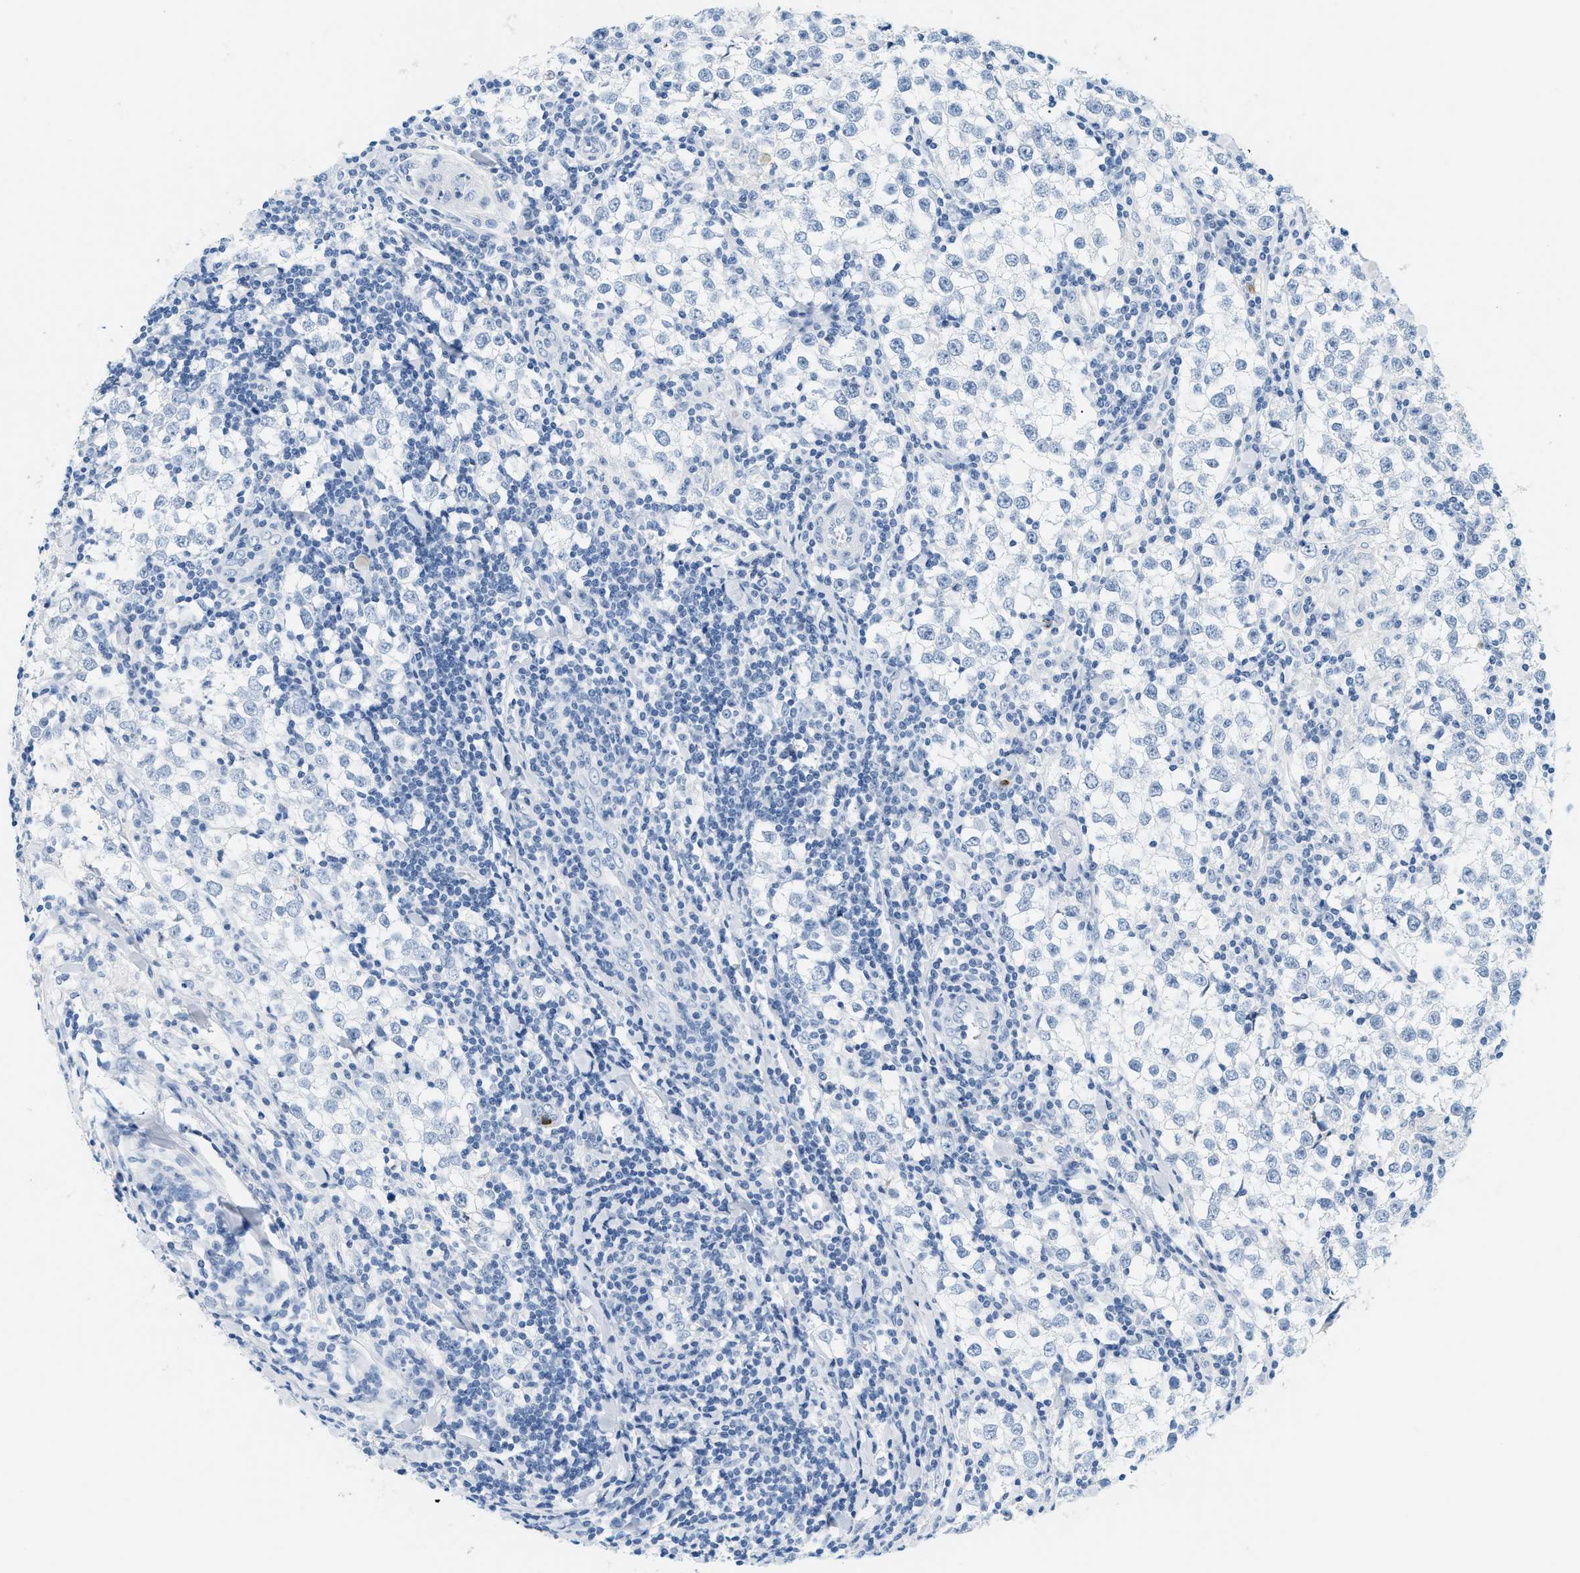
{"staining": {"intensity": "negative", "quantity": "none", "location": "none"}, "tissue": "testis cancer", "cell_type": "Tumor cells", "image_type": "cancer", "snomed": [{"axis": "morphology", "description": "Seminoma, NOS"}, {"axis": "morphology", "description": "Carcinoma, Embryonal, NOS"}, {"axis": "topography", "description": "Testis"}], "caption": "A histopathology image of testis cancer (seminoma) stained for a protein shows no brown staining in tumor cells. The staining was performed using DAB (3,3'-diaminobenzidine) to visualize the protein expression in brown, while the nuclei were stained in blue with hematoxylin (Magnification: 20x).", "gene": "LCN2", "patient": {"sex": "male", "age": 36}}